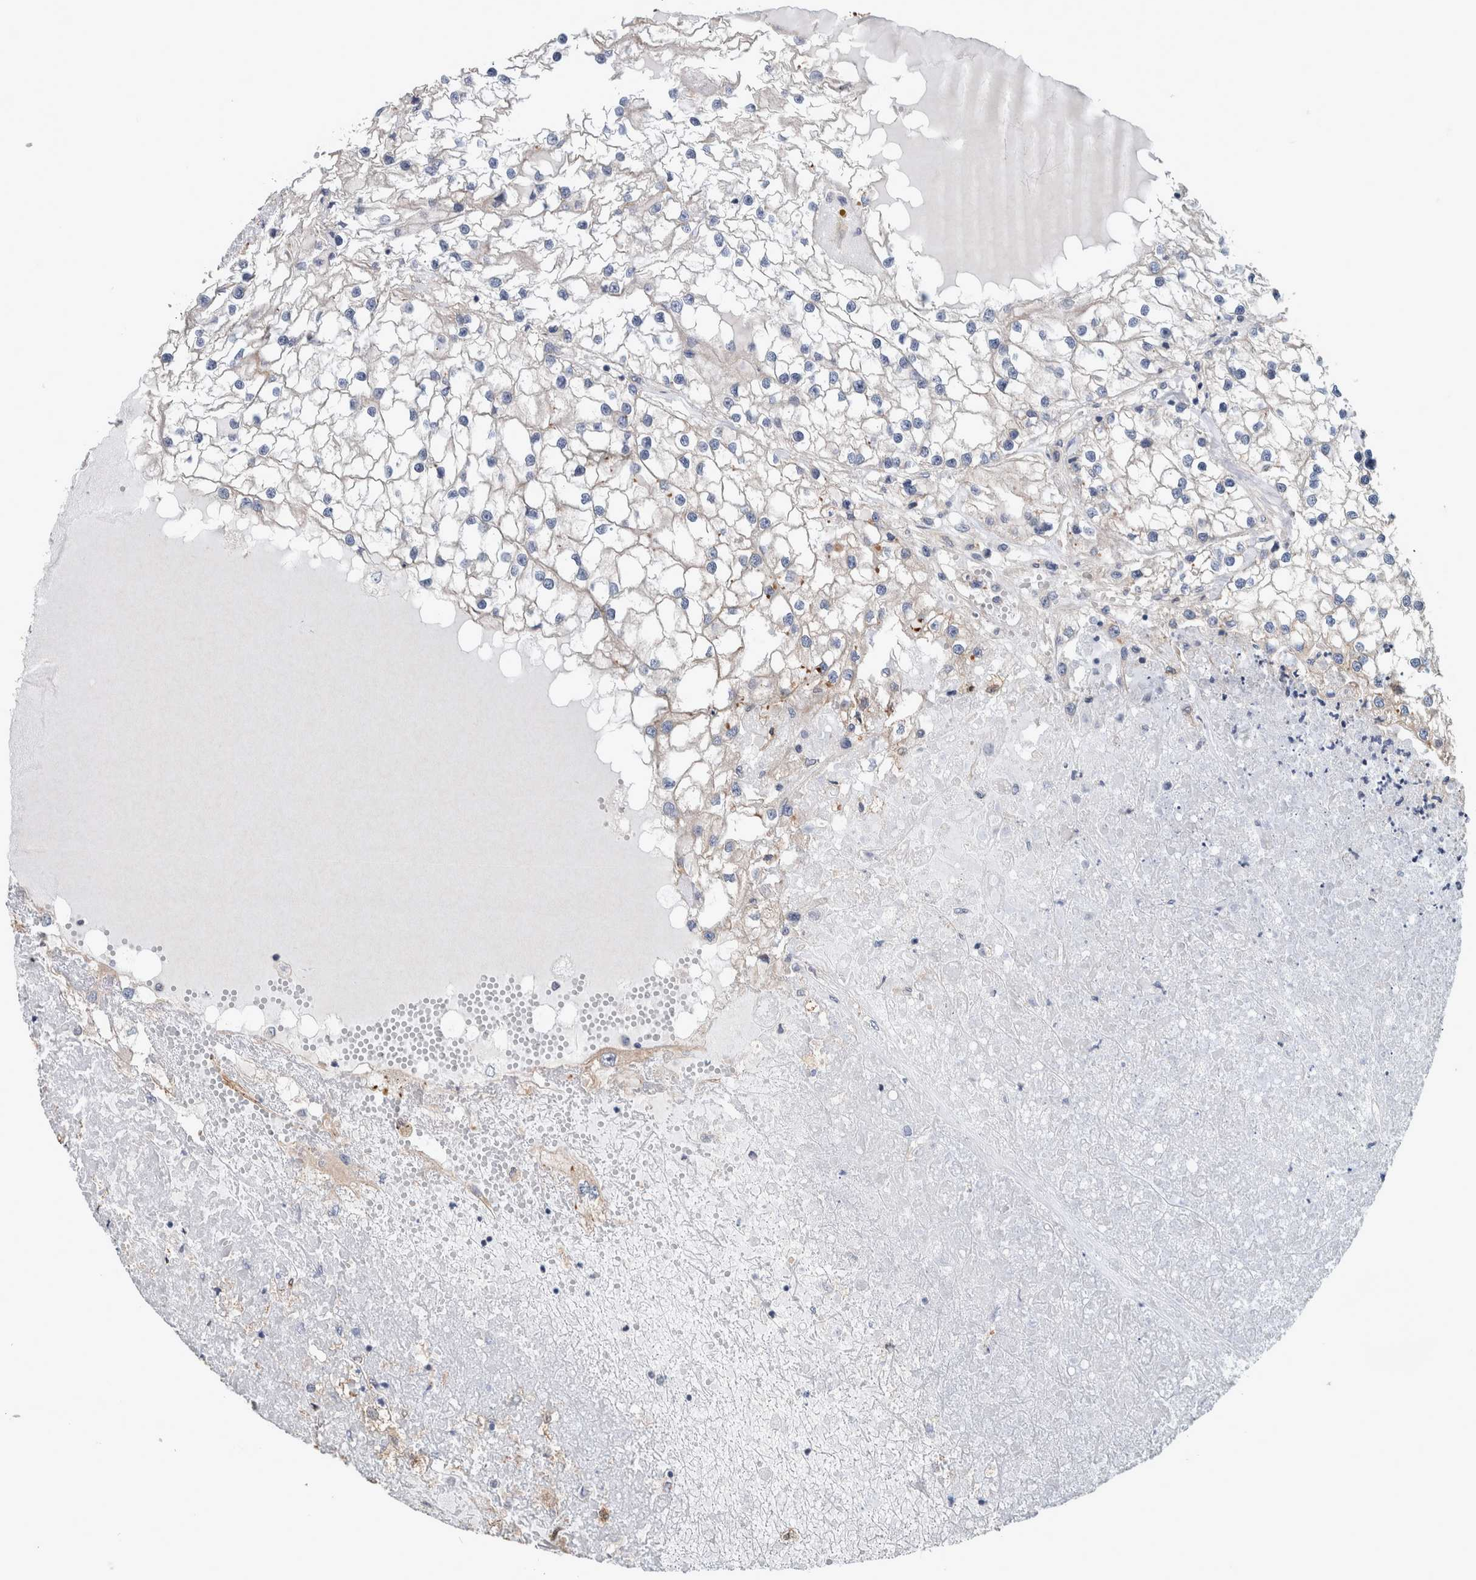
{"staining": {"intensity": "negative", "quantity": "none", "location": "none"}, "tissue": "renal cancer", "cell_type": "Tumor cells", "image_type": "cancer", "snomed": [{"axis": "morphology", "description": "Adenocarcinoma, NOS"}, {"axis": "topography", "description": "Kidney"}], "caption": "Immunohistochemistry (IHC) of renal adenocarcinoma displays no staining in tumor cells.", "gene": "BCAM", "patient": {"sex": "male", "age": 68}}